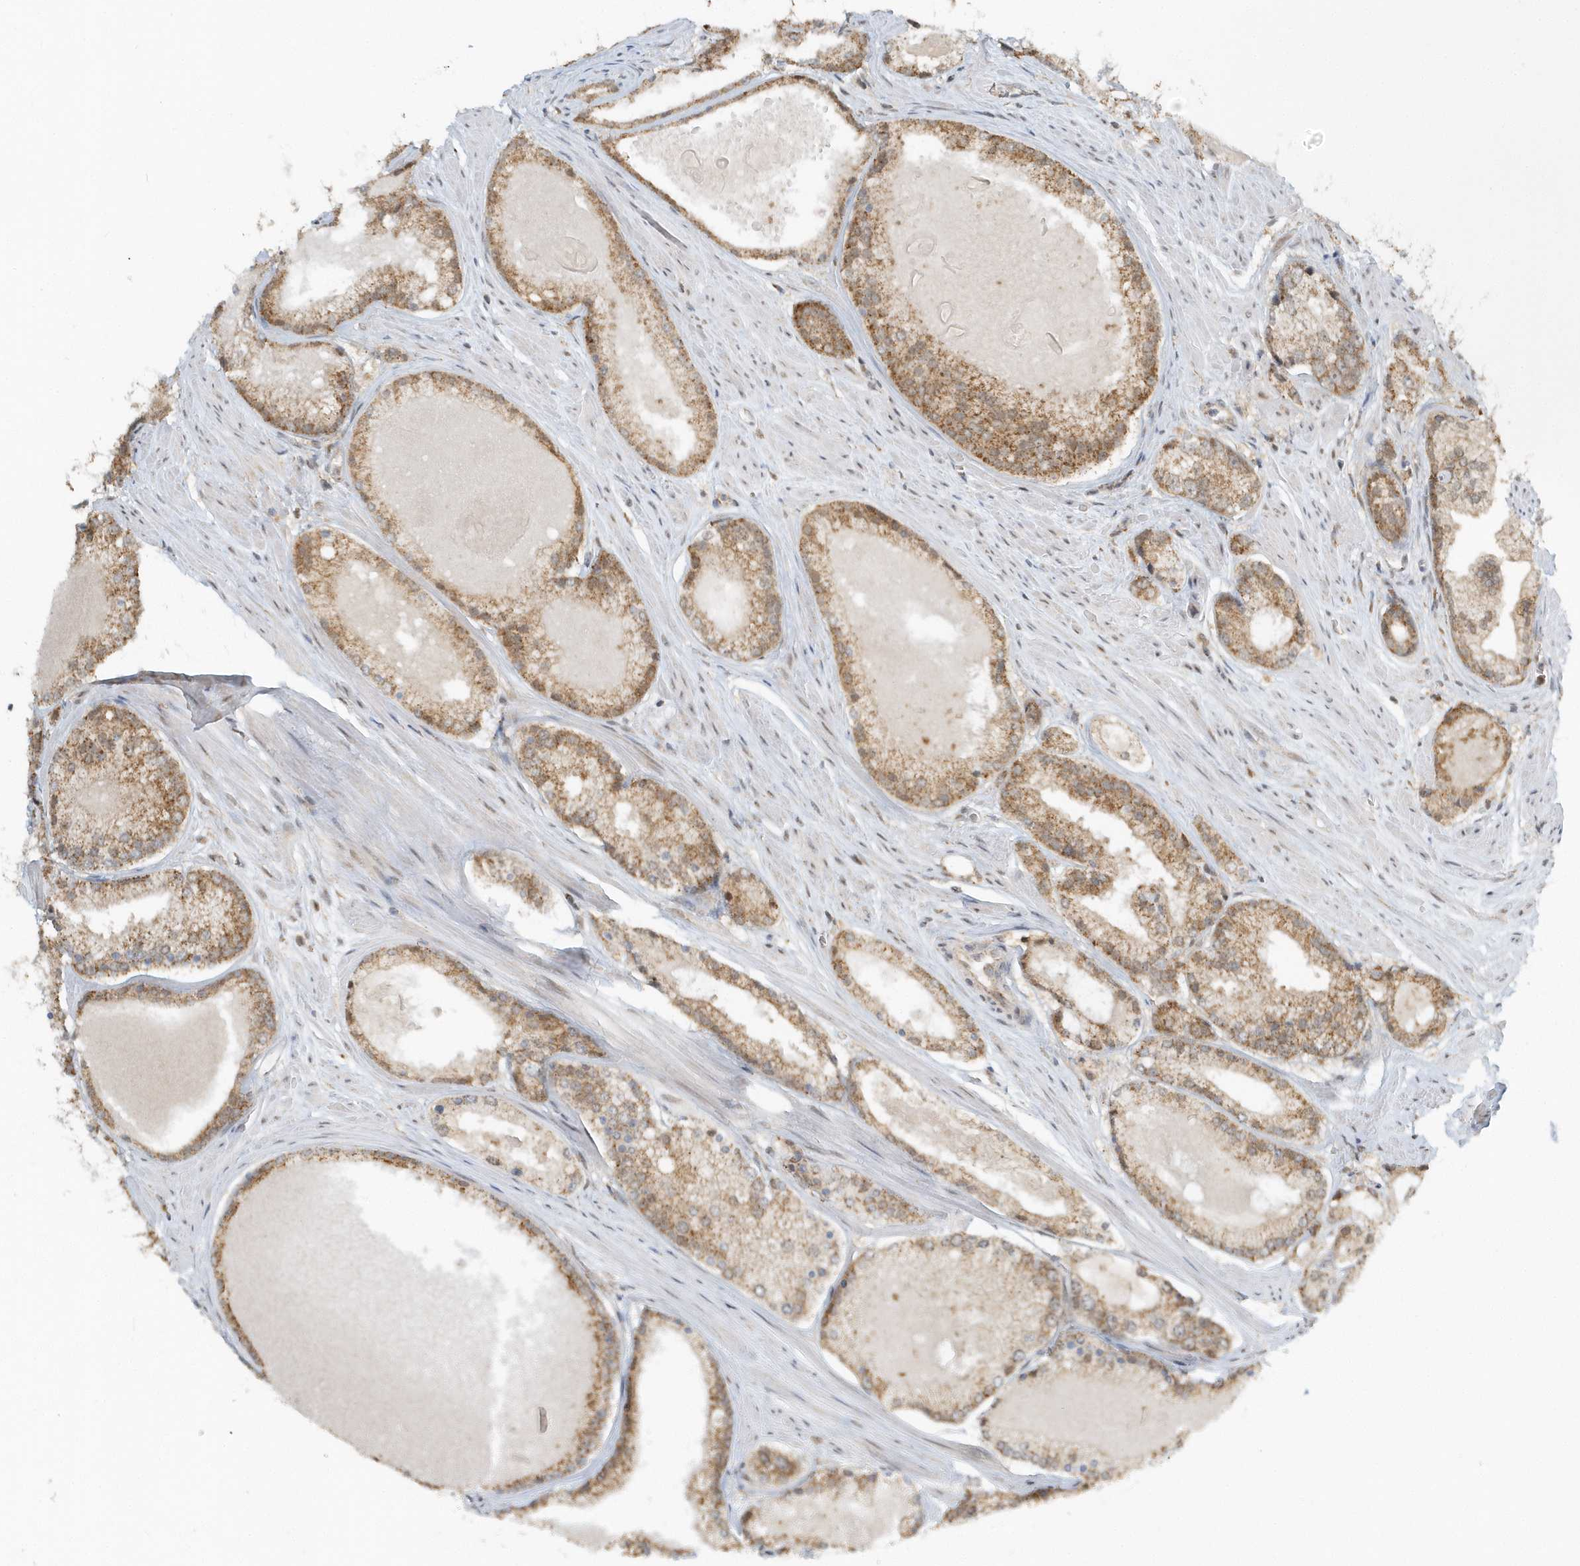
{"staining": {"intensity": "strong", "quantity": ">75%", "location": "cytoplasmic/membranous"}, "tissue": "prostate cancer", "cell_type": "Tumor cells", "image_type": "cancer", "snomed": [{"axis": "morphology", "description": "Adenocarcinoma, Low grade"}, {"axis": "topography", "description": "Prostate"}], "caption": "Protein staining of prostate cancer tissue demonstrates strong cytoplasmic/membranous expression in approximately >75% of tumor cells. (IHC, brightfield microscopy, high magnification).", "gene": "PSMD6", "patient": {"sex": "male", "age": 54}}